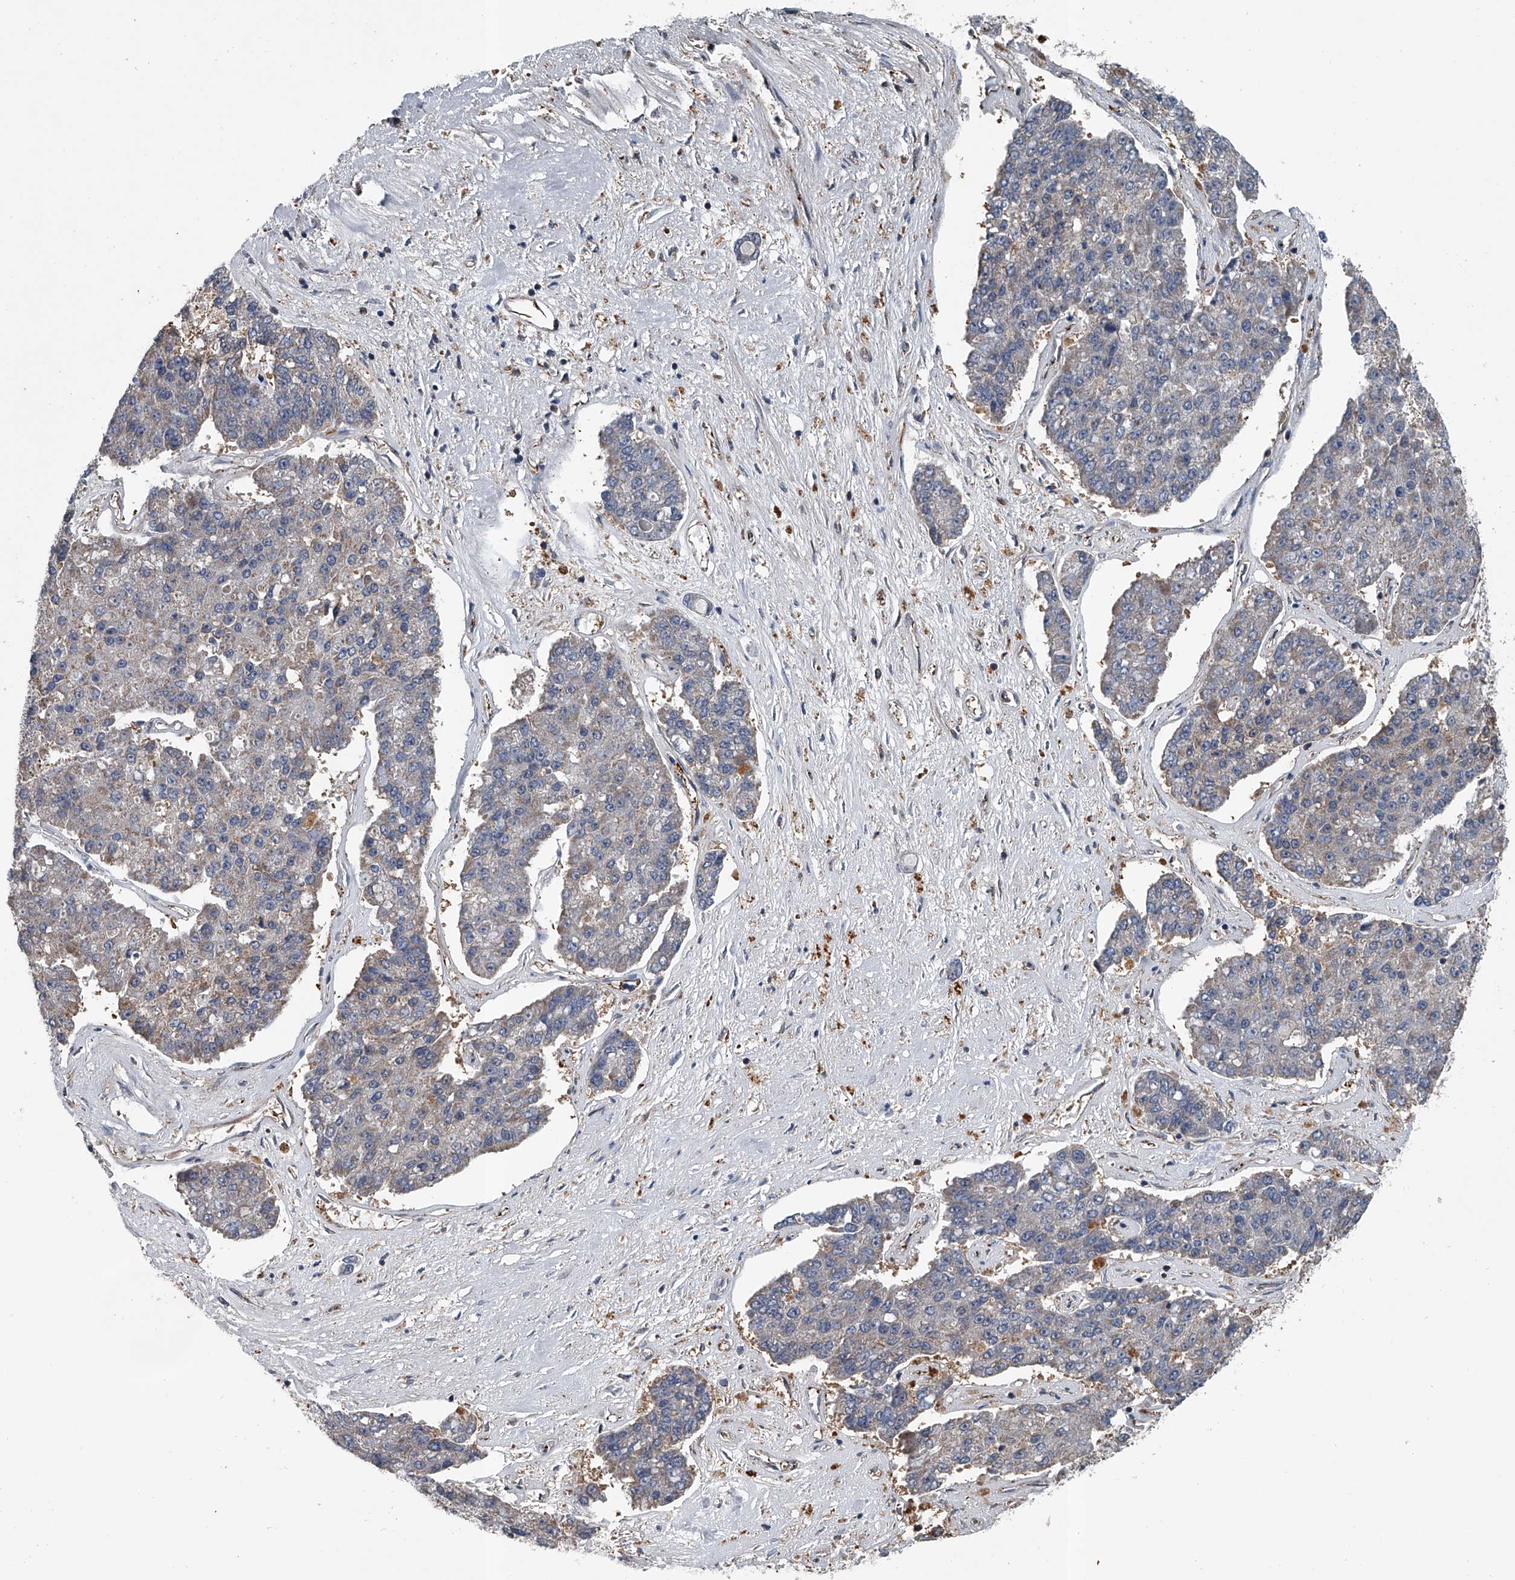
{"staining": {"intensity": "negative", "quantity": "none", "location": "none"}, "tissue": "pancreatic cancer", "cell_type": "Tumor cells", "image_type": "cancer", "snomed": [{"axis": "morphology", "description": "Adenocarcinoma, NOS"}, {"axis": "topography", "description": "Pancreas"}], "caption": "The image shows no staining of tumor cells in pancreatic adenocarcinoma. (Immunohistochemistry (ihc), brightfield microscopy, high magnification).", "gene": "LDLRAD2", "patient": {"sex": "male", "age": 50}}